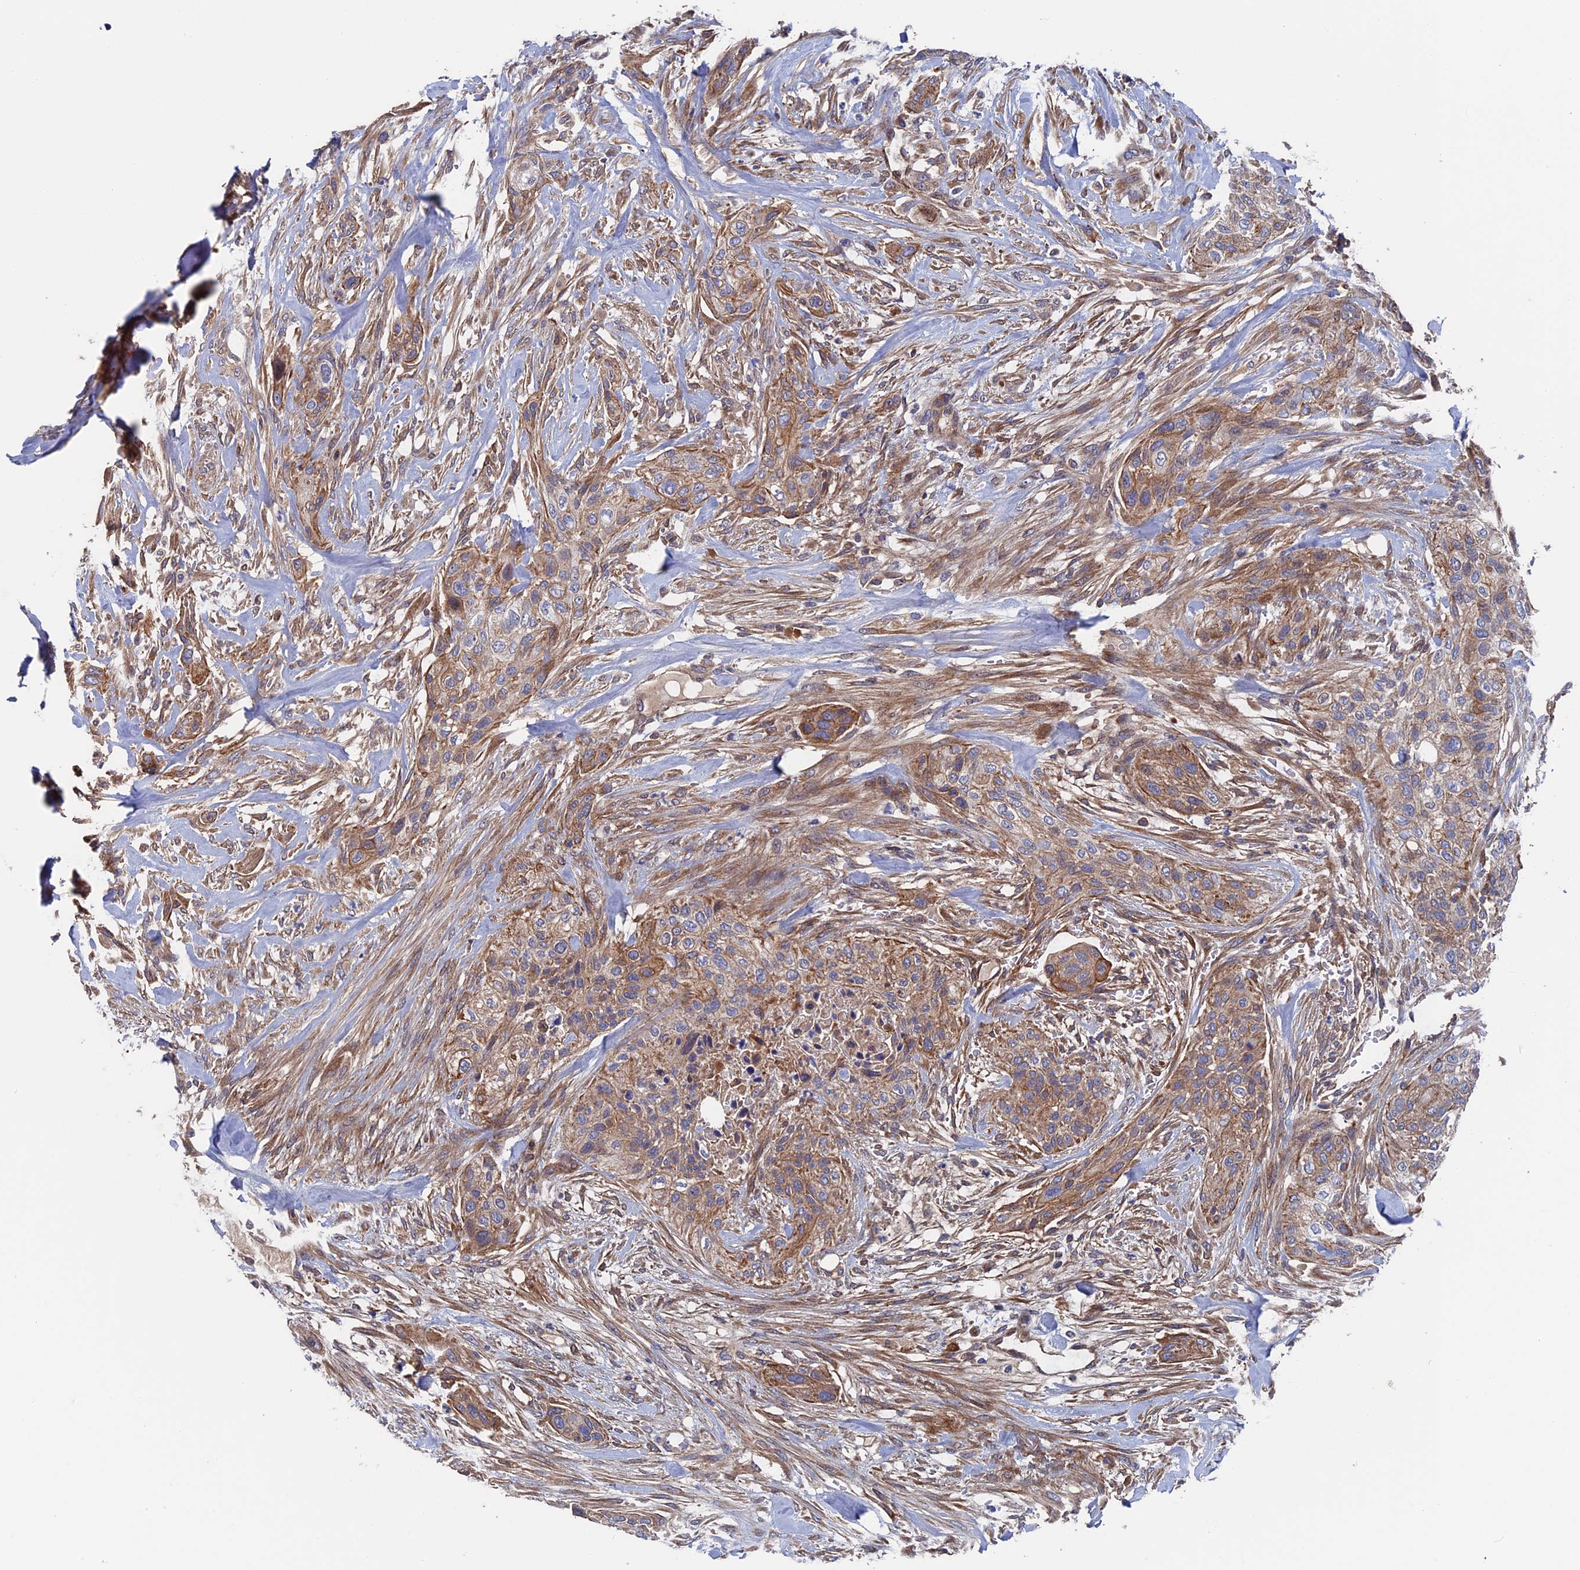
{"staining": {"intensity": "moderate", "quantity": ">75%", "location": "cytoplasmic/membranous"}, "tissue": "urothelial cancer", "cell_type": "Tumor cells", "image_type": "cancer", "snomed": [{"axis": "morphology", "description": "Urothelial carcinoma, High grade"}, {"axis": "topography", "description": "Urinary bladder"}], "caption": "Immunohistochemical staining of human urothelial cancer exhibits medium levels of moderate cytoplasmic/membranous protein positivity in about >75% of tumor cells.", "gene": "RPUSD1", "patient": {"sex": "male", "age": 35}}